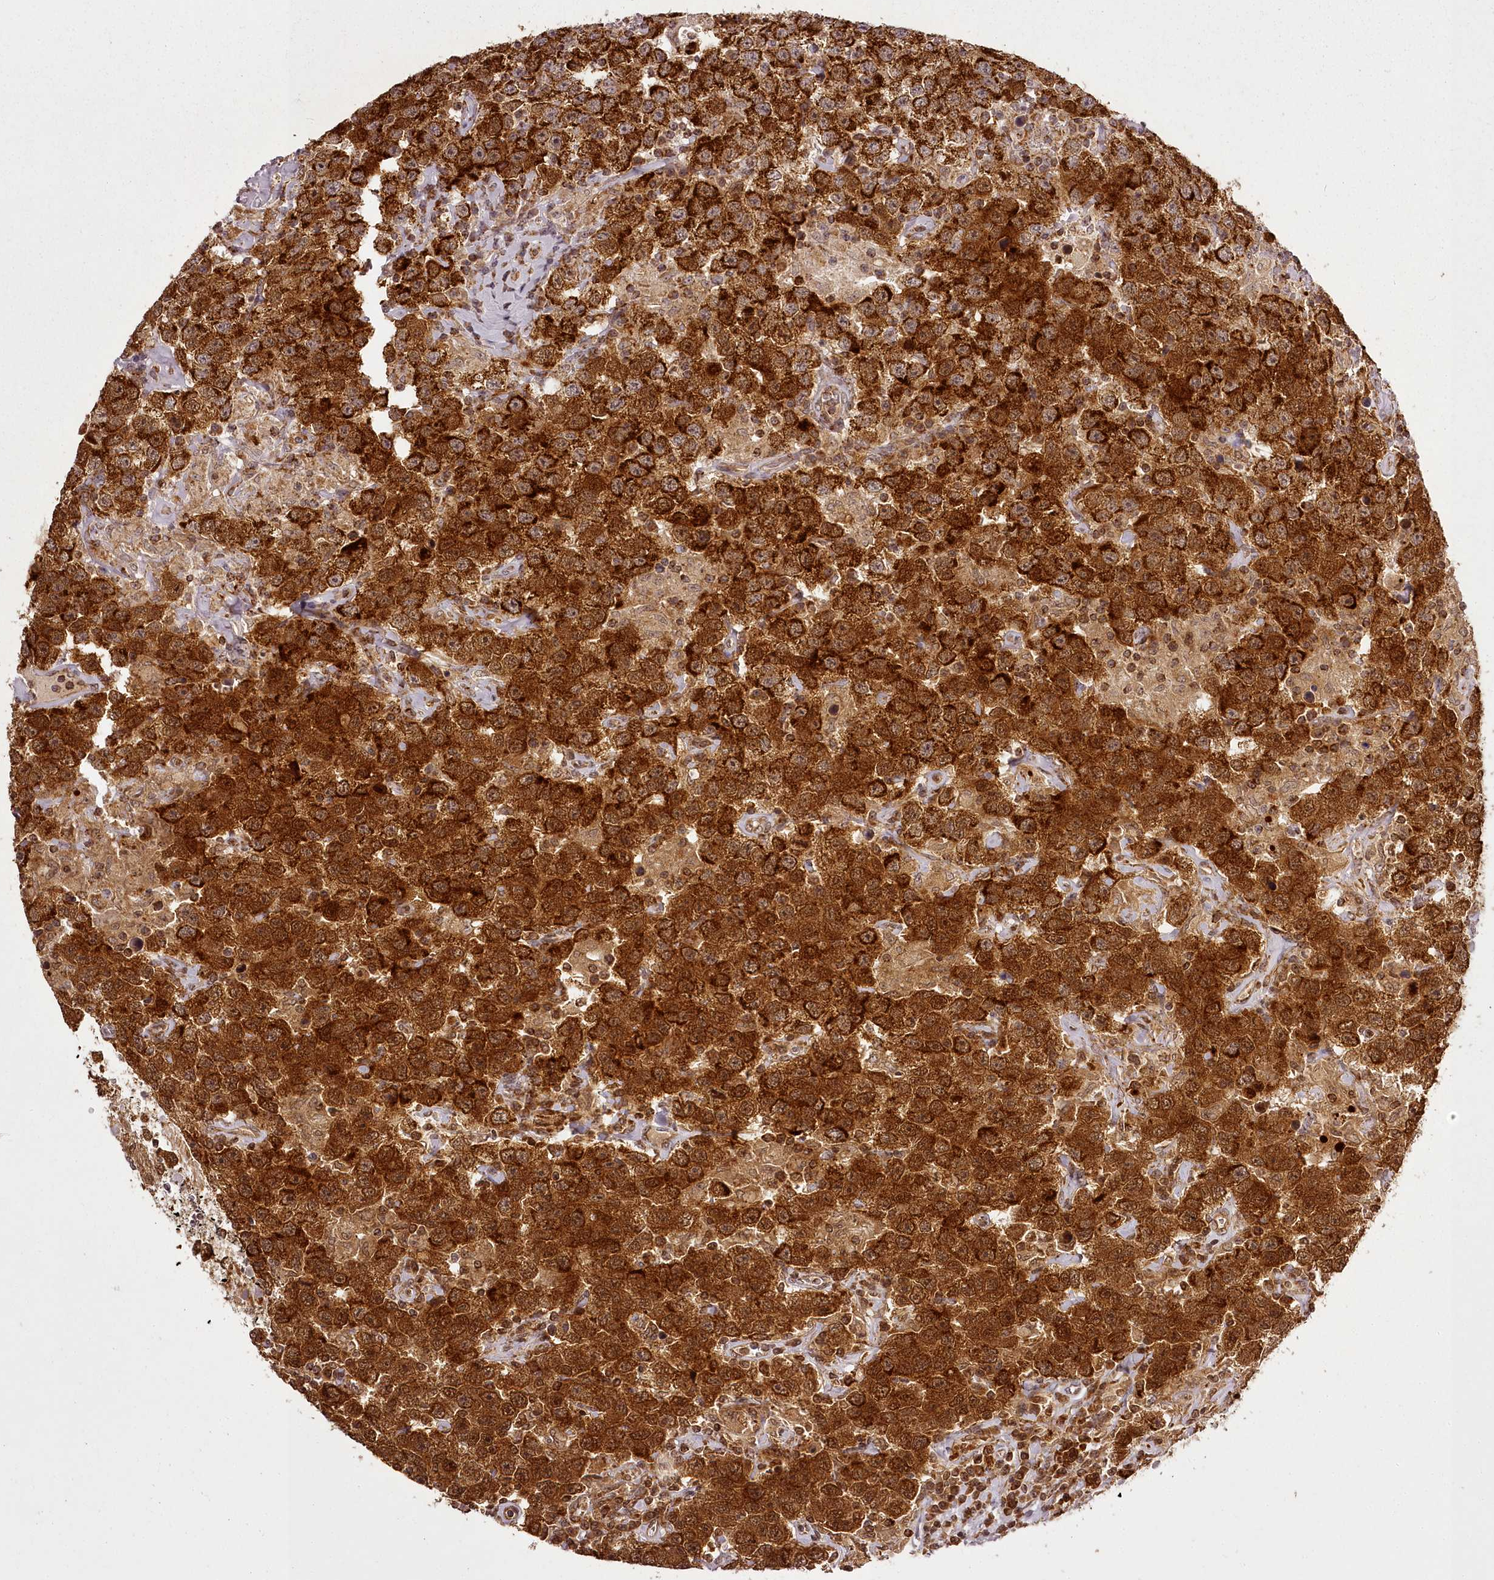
{"staining": {"intensity": "strong", "quantity": ">75%", "location": "cytoplasmic/membranous,nuclear"}, "tissue": "testis cancer", "cell_type": "Tumor cells", "image_type": "cancer", "snomed": [{"axis": "morphology", "description": "Seminoma, NOS"}, {"axis": "topography", "description": "Testis"}], "caption": "Brown immunohistochemical staining in human seminoma (testis) reveals strong cytoplasmic/membranous and nuclear positivity in about >75% of tumor cells.", "gene": "CHCHD2", "patient": {"sex": "male", "age": 41}}